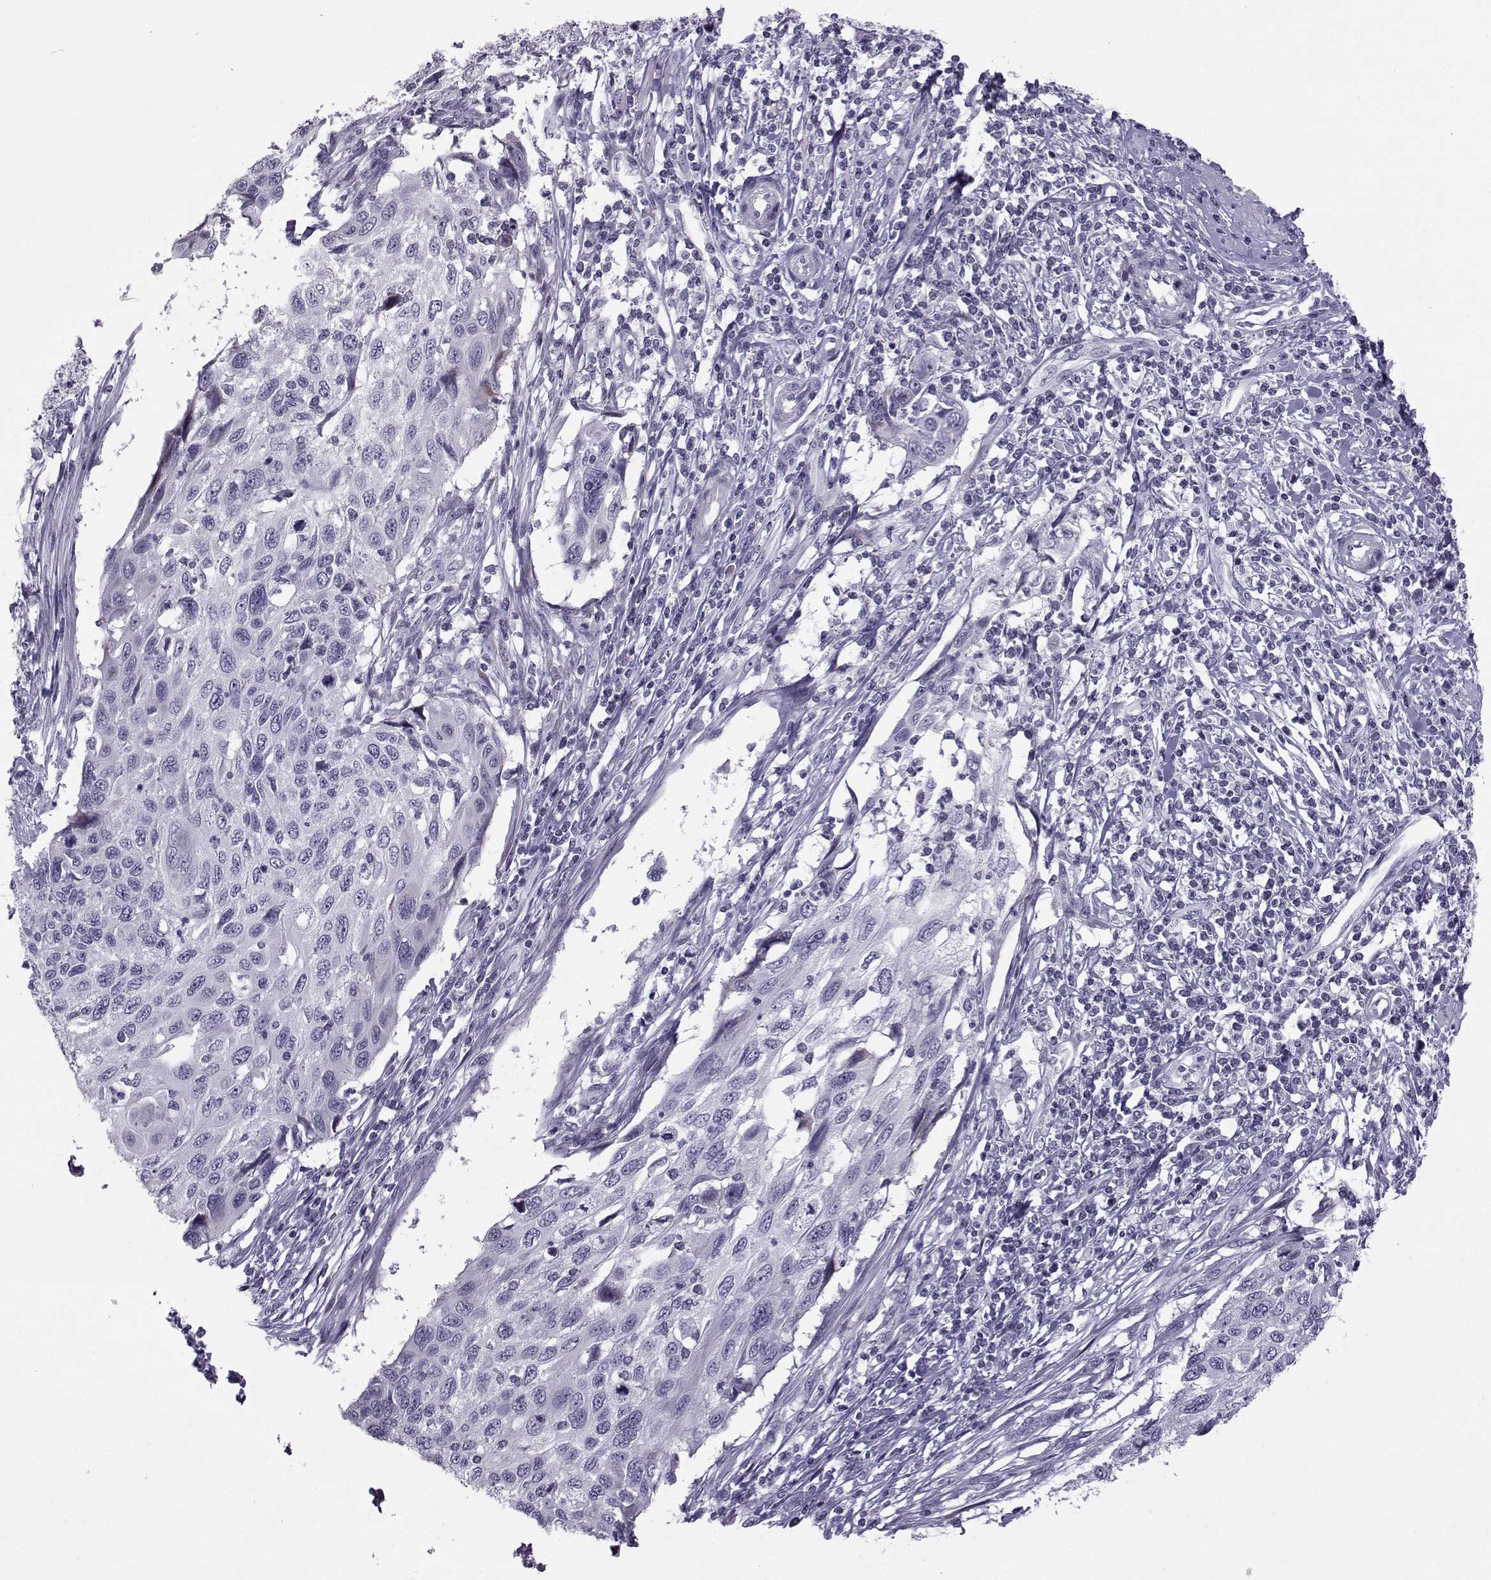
{"staining": {"intensity": "negative", "quantity": "none", "location": "none"}, "tissue": "cervical cancer", "cell_type": "Tumor cells", "image_type": "cancer", "snomed": [{"axis": "morphology", "description": "Squamous cell carcinoma, NOS"}, {"axis": "topography", "description": "Cervix"}], "caption": "IHC image of human squamous cell carcinoma (cervical) stained for a protein (brown), which demonstrates no positivity in tumor cells.", "gene": "DMRT3", "patient": {"sex": "female", "age": 70}}